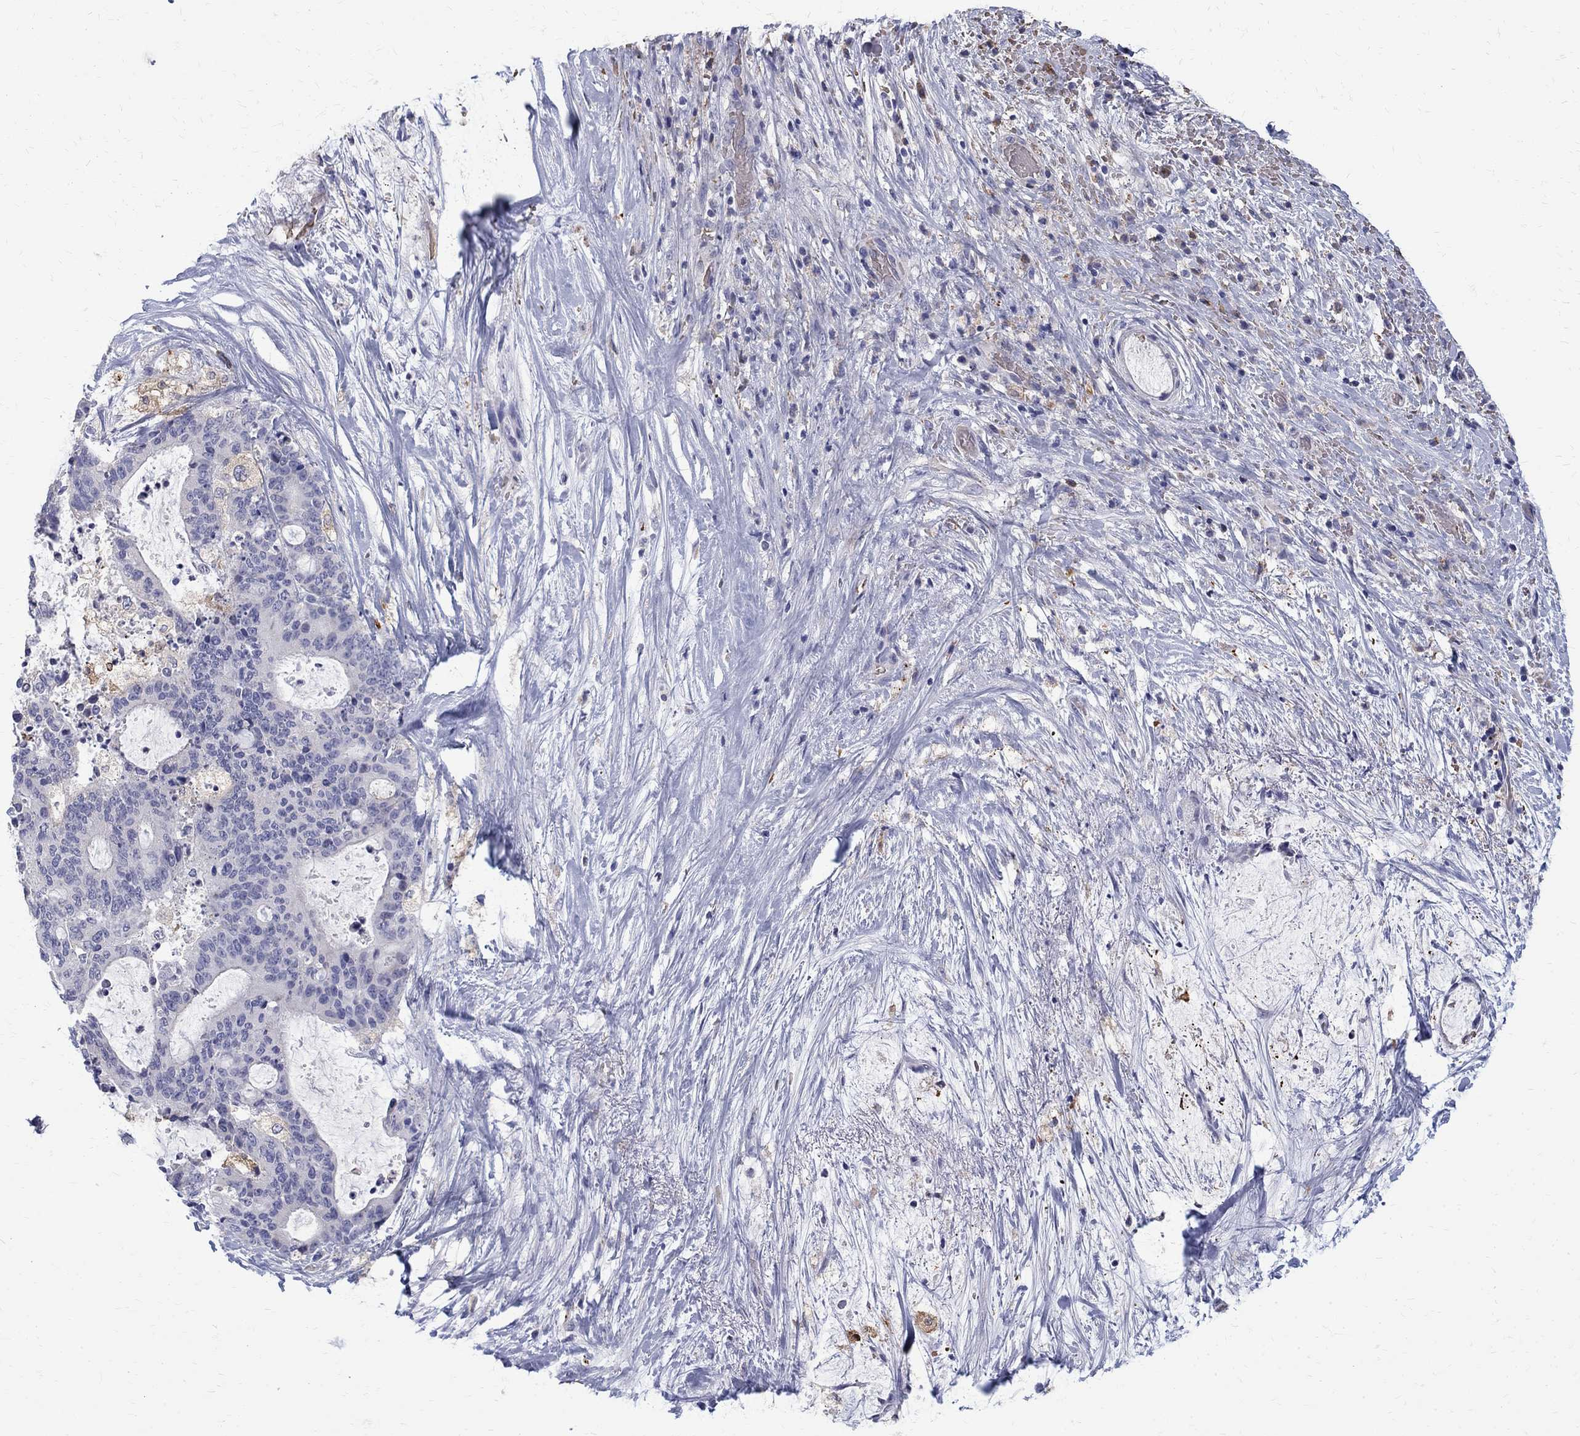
{"staining": {"intensity": "negative", "quantity": "none", "location": "none"}, "tissue": "liver cancer", "cell_type": "Tumor cells", "image_type": "cancer", "snomed": [{"axis": "morphology", "description": "Cholangiocarcinoma"}, {"axis": "topography", "description": "Liver"}], "caption": "Immunohistochemistry photomicrograph of neoplastic tissue: human liver cholangiocarcinoma stained with DAB (3,3'-diaminobenzidine) demonstrates no significant protein expression in tumor cells. The staining was performed using DAB (3,3'-diaminobenzidine) to visualize the protein expression in brown, while the nuclei were stained in blue with hematoxylin (Magnification: 20x).", "gene": "AGER", "patient": {"sex": "female", "age": 73}}